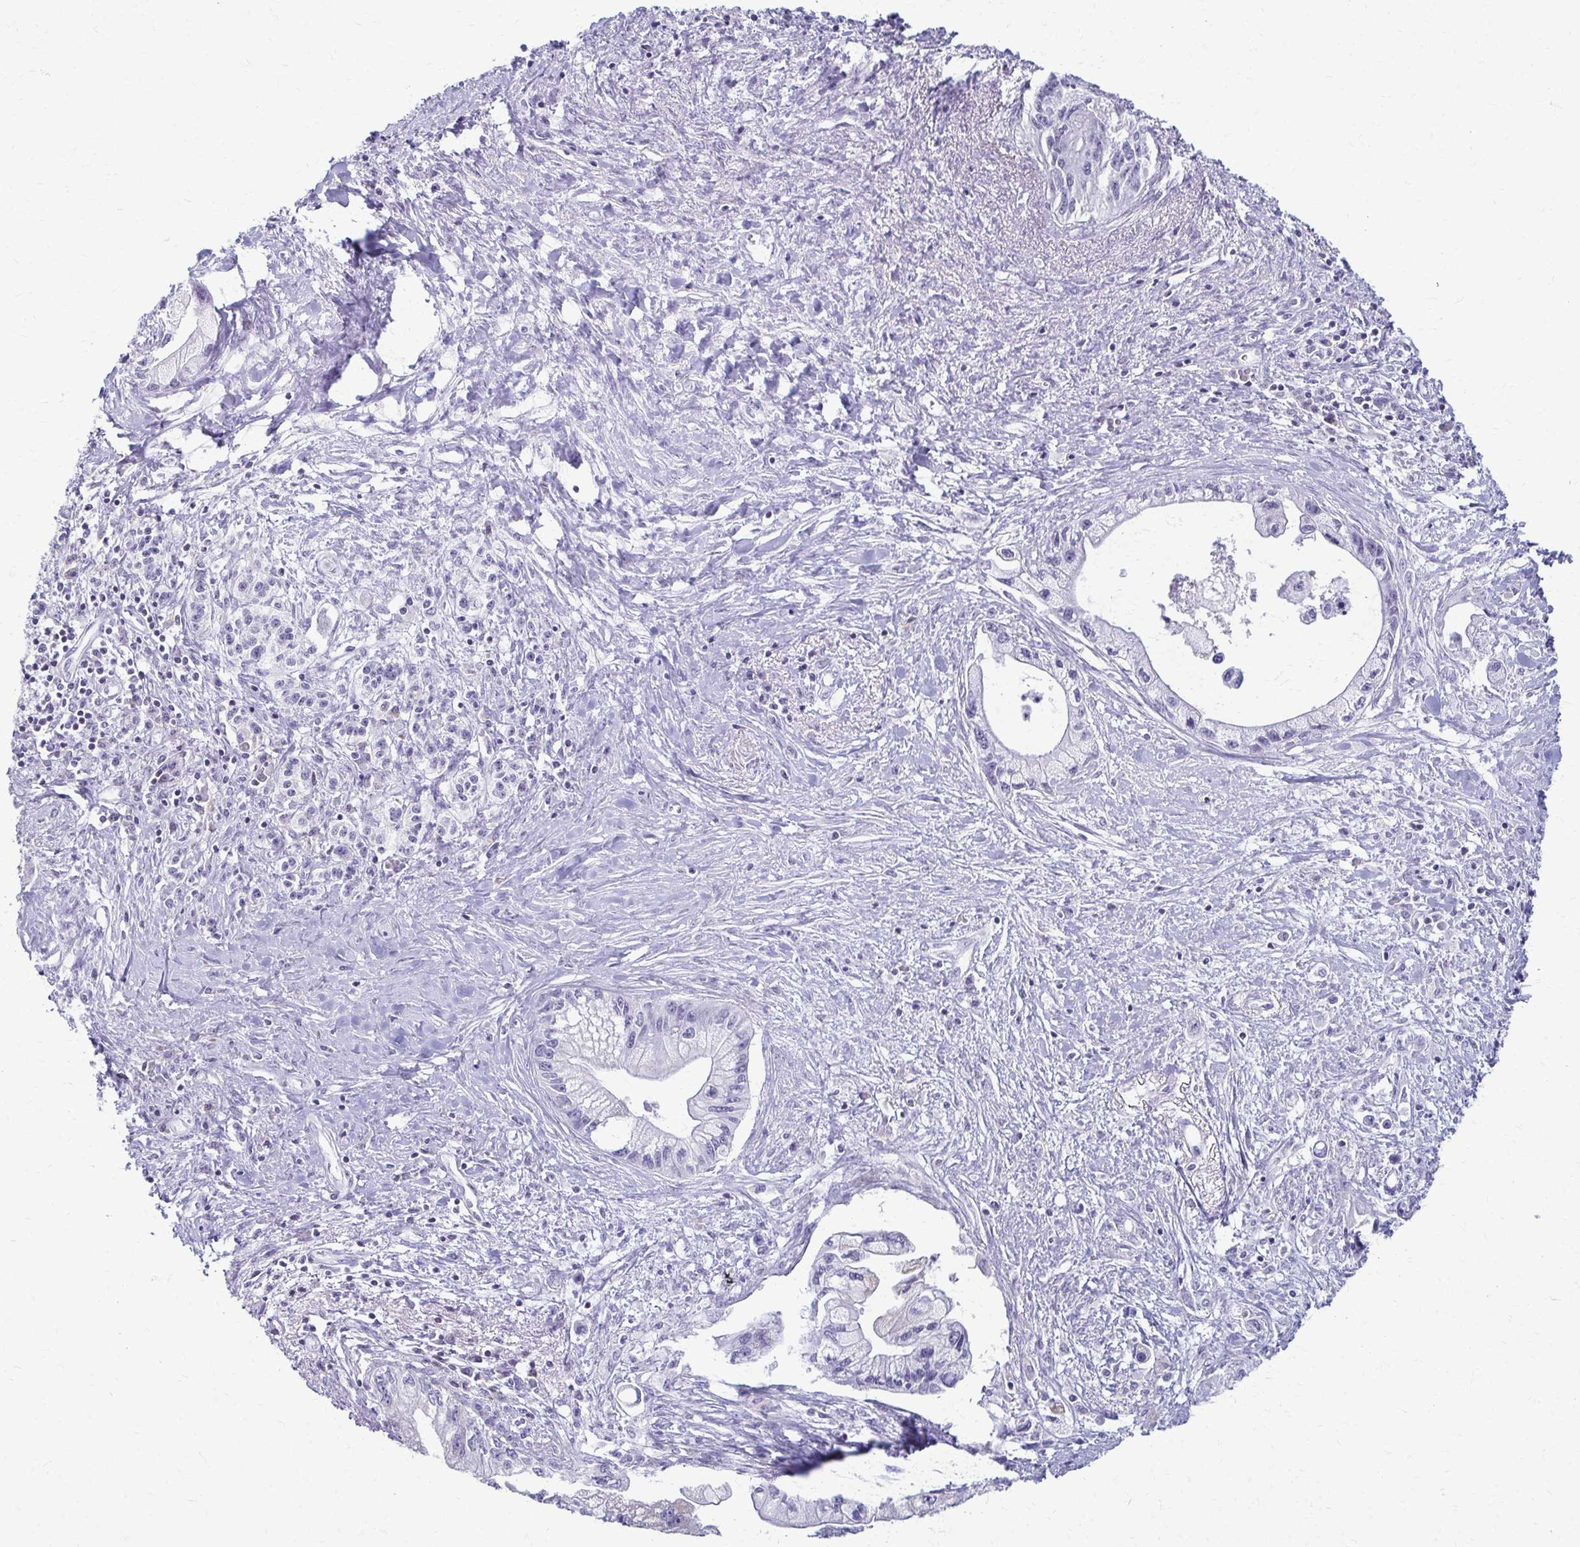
{"staining": {"intensity": "negative", "quantity": "none", "location": "none"}, "tissue": "pancreatic cancer", "cell_type": "Tumor cells", "image_type": "cancer", "snomed": [{"axis": "morphology", "description": "Adenocarcinoma, NOS"}, {"axis": "topography", "description": "Pancreas"}], "caption": "Immunohistochemical staining of human adenocarcinoma (pancreatic) shows no significant expression in tumor cells.", "gene": "FCGR2B", "patient": {"sex": "male", "age": 61}}